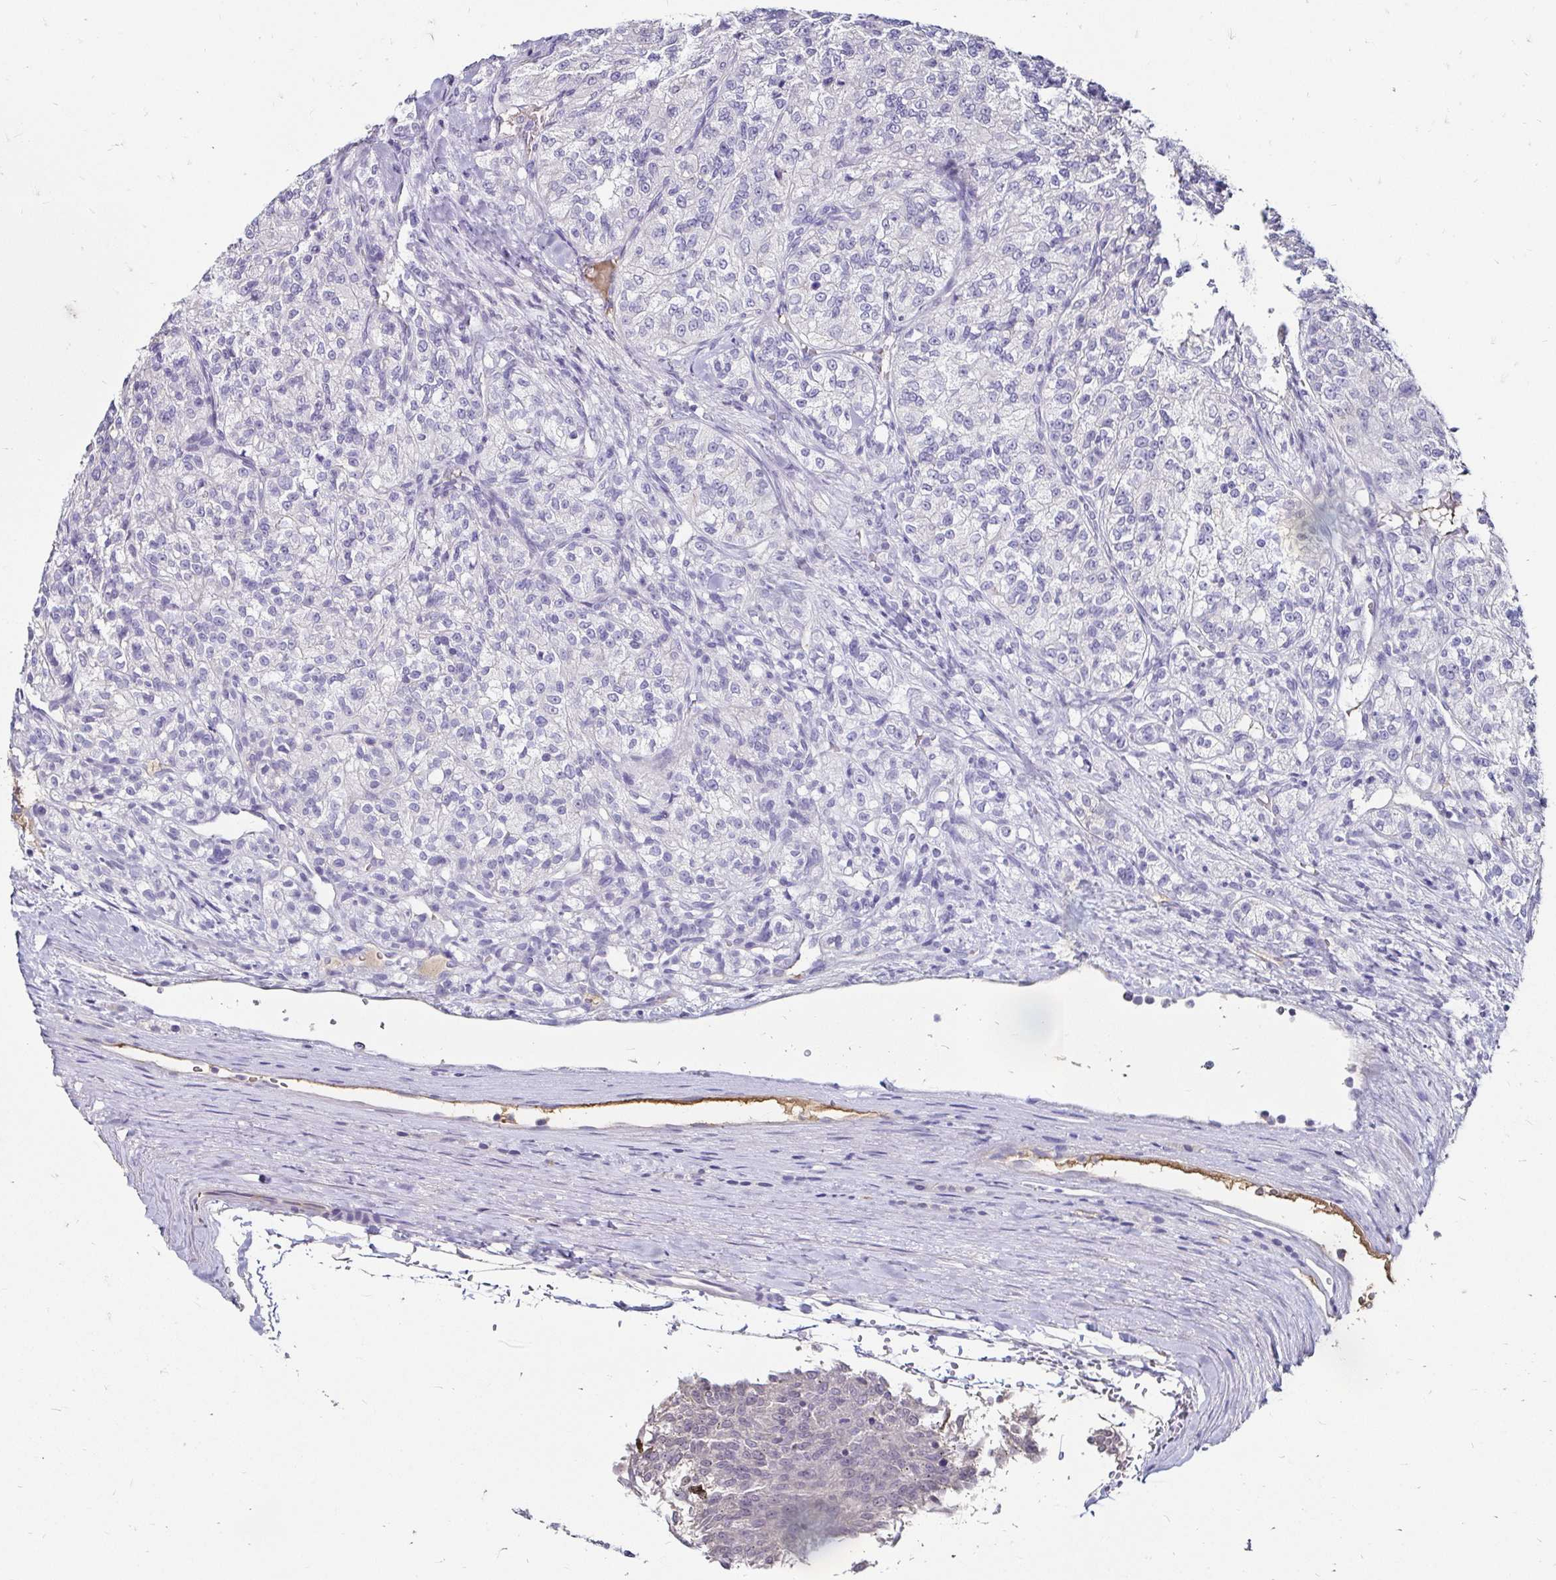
{"staining": {"intensity": "negative", "quantity": "none", "location": "none"}, "tissue": "renal cancer", "cell_type": "Tumor cells", "image_type": "cancer", "snomed": [{"axis": "morphology", "description": "Adenocarcinoma, NOS"}, {"axis": "topography", "description": "Kidney"}], "caption": "Immunohistochemistry of renal adenocarcinoma shows no positivity in tumor cells.", "gene": "SCG3", "patient": {"sex": "female", "age": 63}}